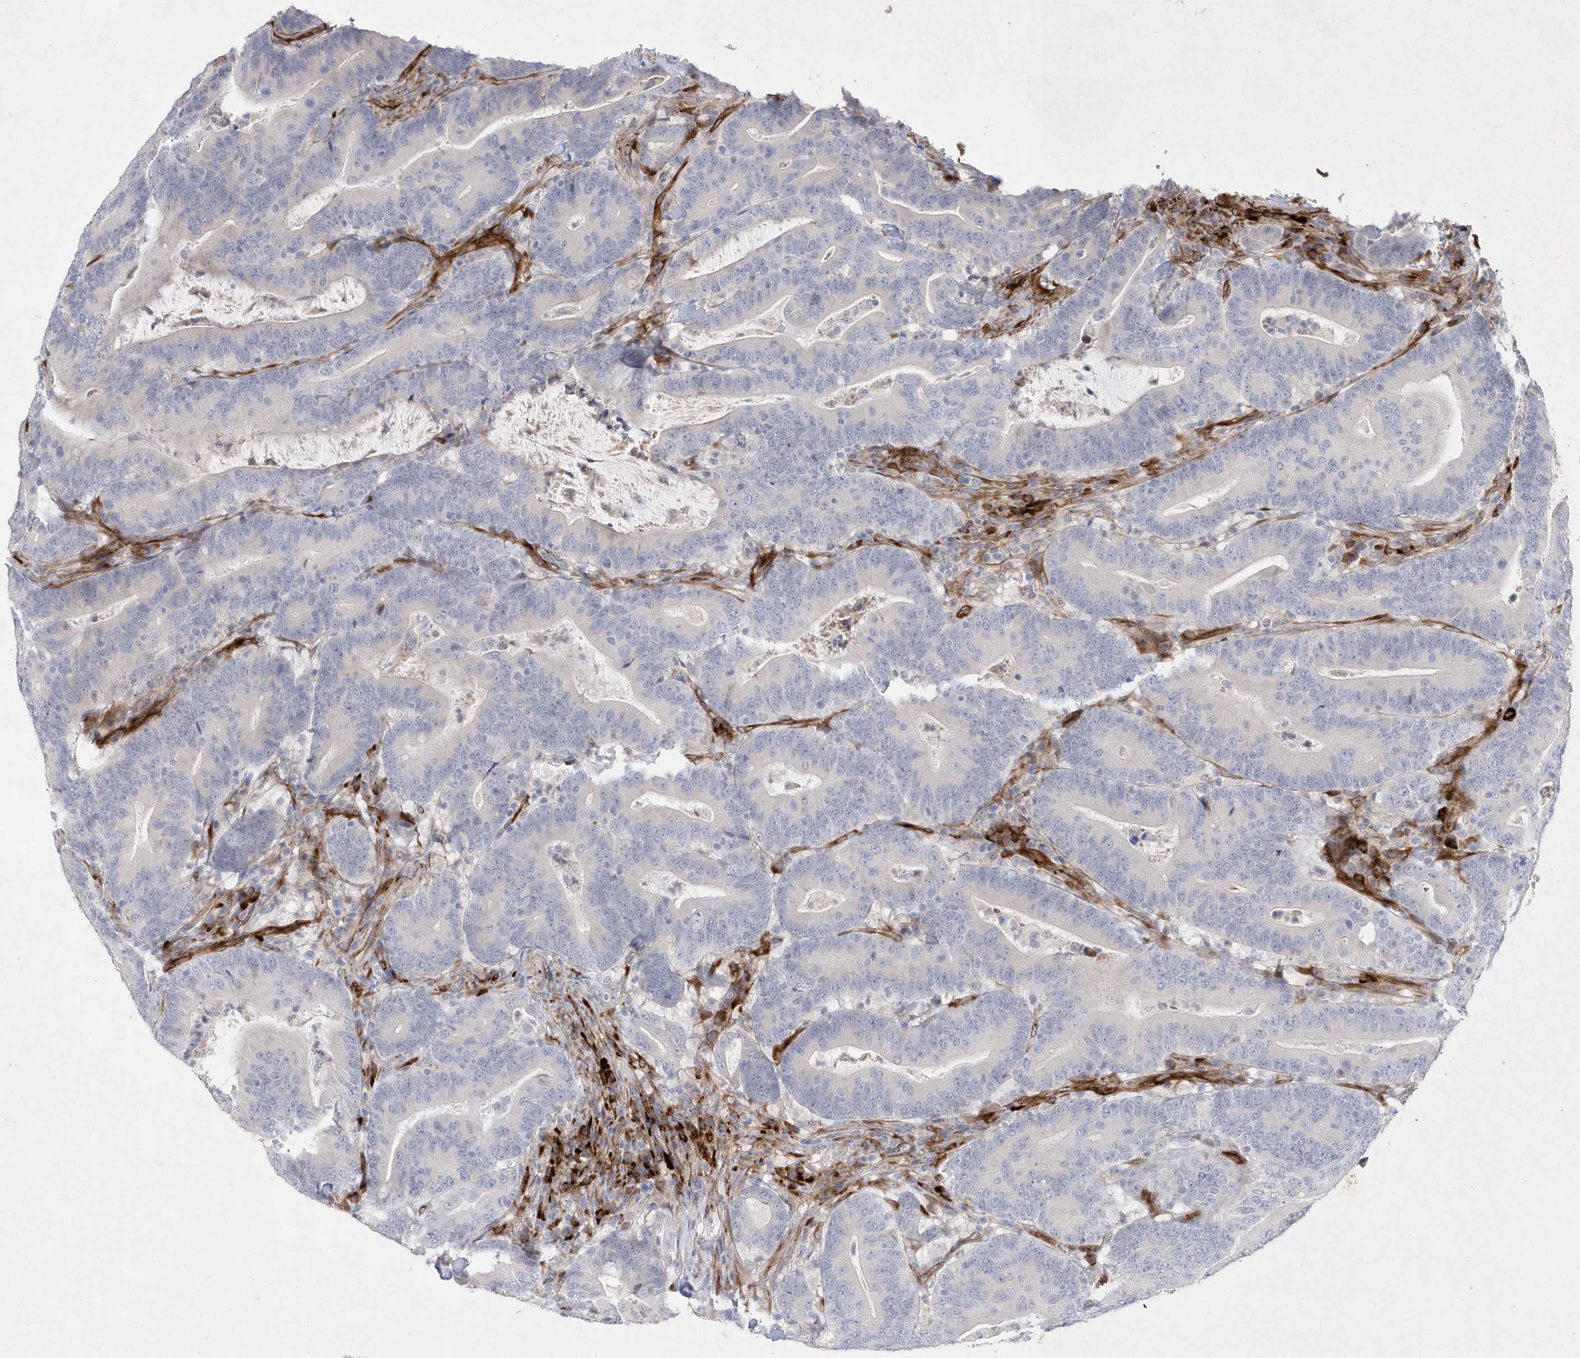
{"staining": {"intensity": "negative", "quantity": "none", "location": "none"}, "tissue": "colorectal cancer", "cell_type": "Tumor cells", "image_type": "cancer", "snomed": [{"axis": "morphology", "description": "Adenocarcinoma, NOS"}, {"axis": "topography", "description": "Colon"}], "caption": "Protein analysis of colorectal cancer displays no significant positivity in tumor cells.", "gene": "TMEM132B", "patient": {"sex": "female", "age": 66}}